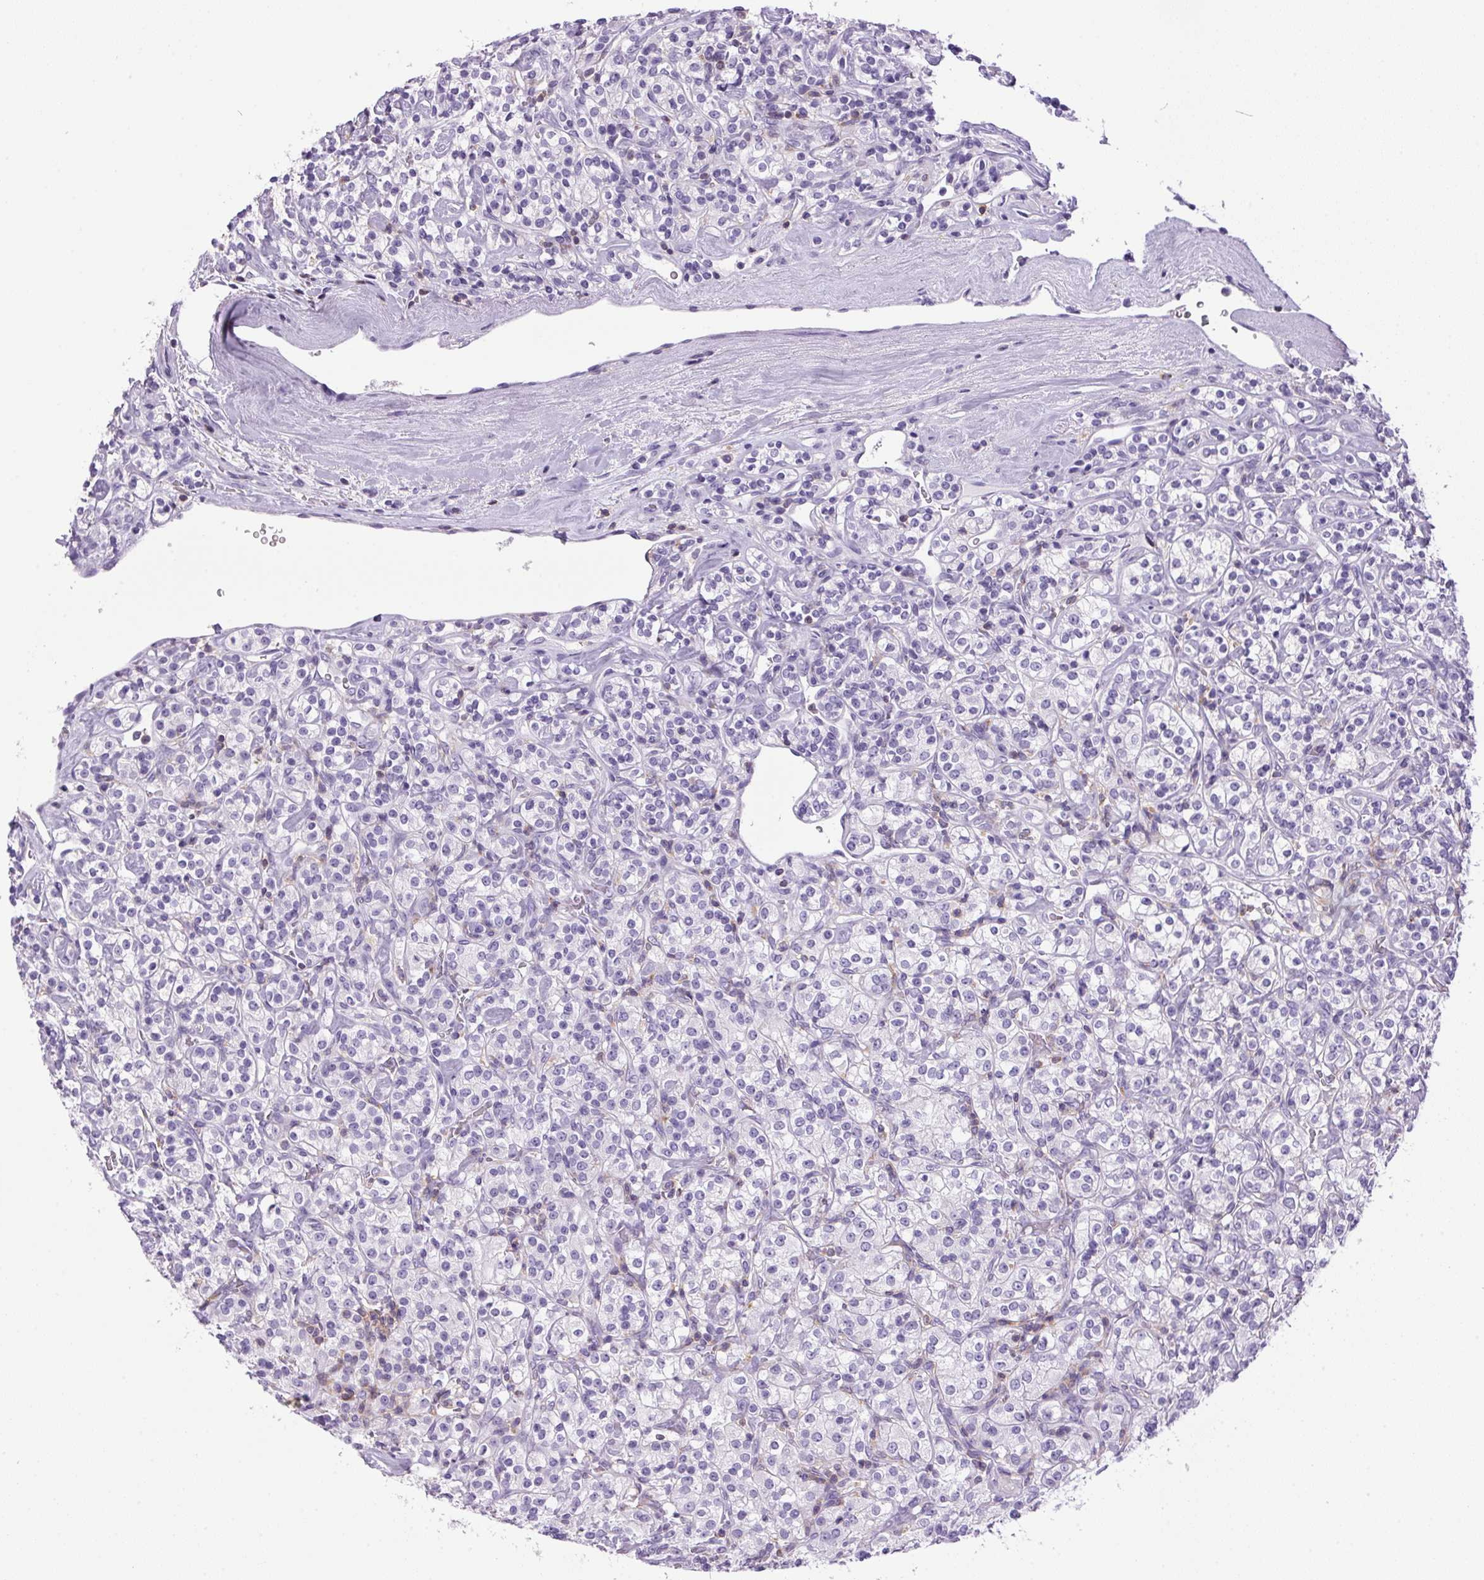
{"staining": {"intensity": "negative", "quantity": "none", "location": "none"}, "tissue": "renal cancer", "cell_type": "Tumor cells", "image_type": "cancer", "snomed": [{"axis": "morphology", "description": "Adenocarcinoma, NOS"}, {"axis": "topography", "description": "Kidney"}], "caption": "Immunohistochemical staining of human adenocarcinoma (renal) demonstrates no significant staining in tumor cells.", "gene": "S100A2", "patient": {"sex": "male", "age": 77}}